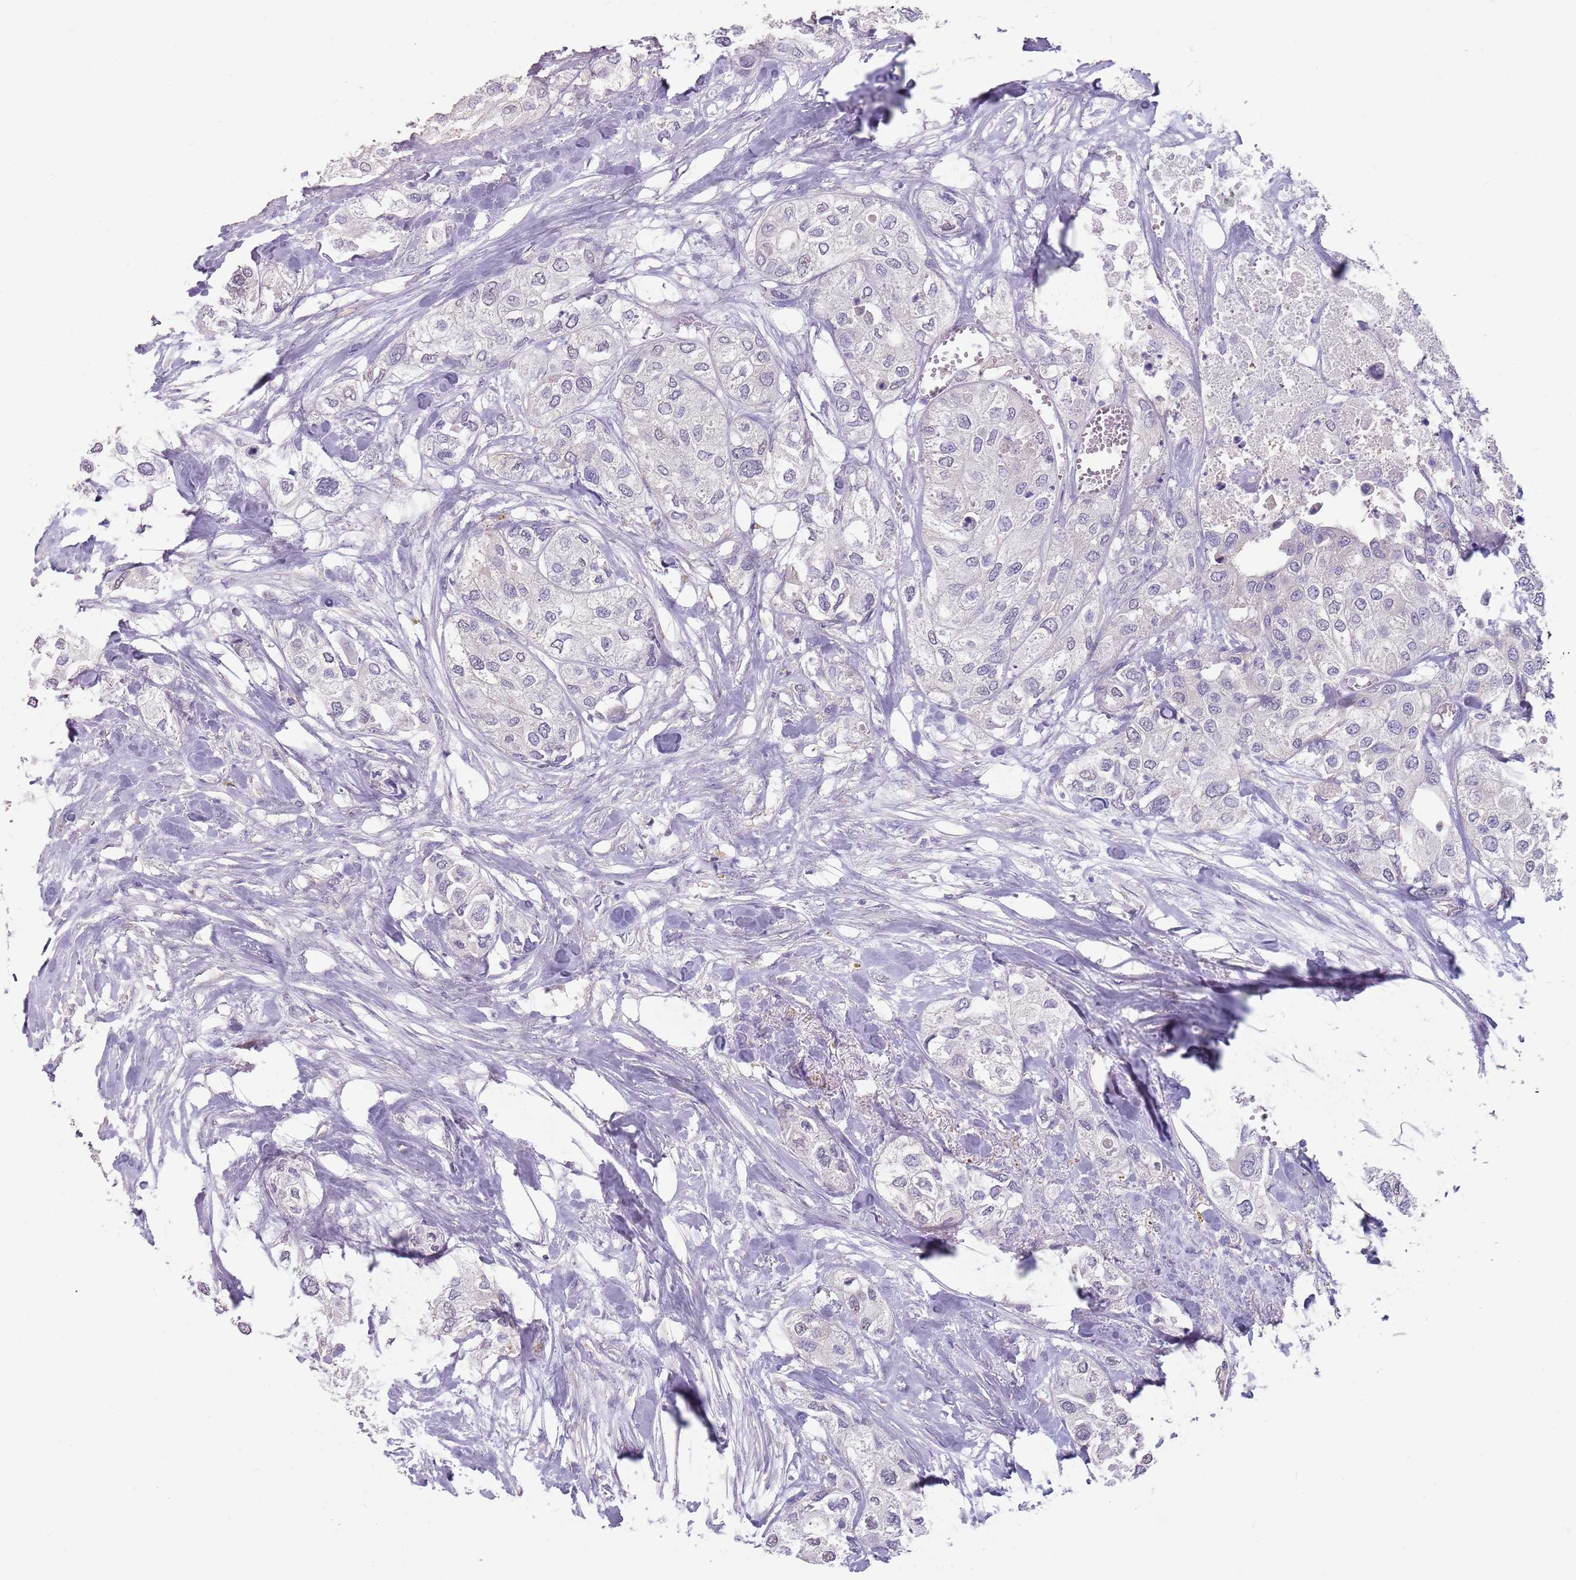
{"staining": {"intensity": "negative", "quantity": "none", "location": "none"}, "tissue": "urothelial cancer", "cell_type": "Tumor cells", "image_type": "cancer", "snomed": [{"axis": "morphology", "description": "Urothelial carcinoma, High grade"}, {"axis": "topography", "description": "Urinary bladder"}], "caption": "Immunohistochemistry (IHC) histopathology image of neoplastic tissue: human high-grade urothelial carcinoma stained with DAB exhibits no significant protein staining in tumor cells.", "gene": "STYK1", "patient": {"sex": "male", "age": 64}}